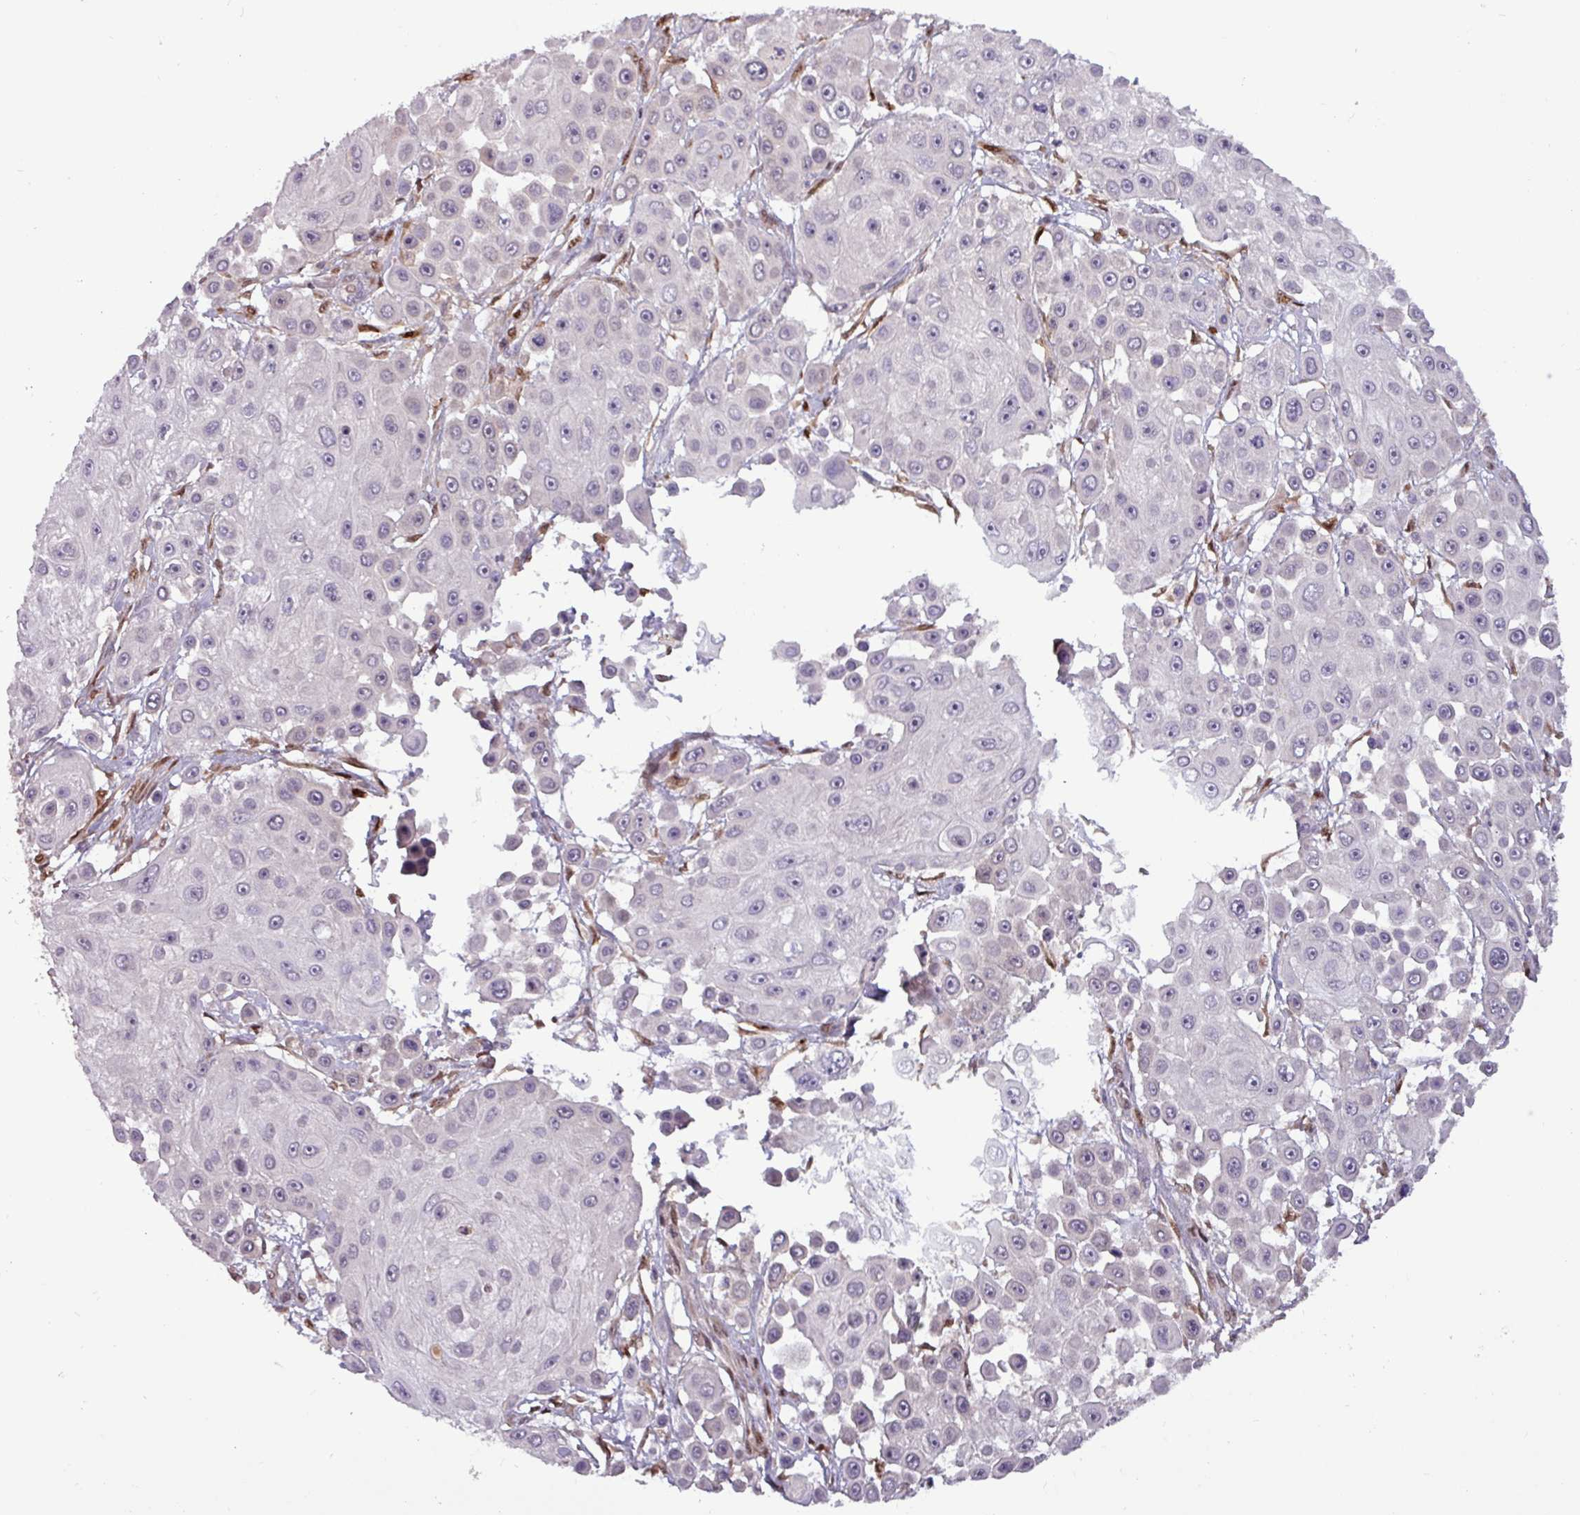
{"staining": {"intensity": "negative", "quantity": "none", "location": "none"}, "tissue": "skin cancer", "cell_type": "Tumor cells", "image_type": "cancer", "snomed": [{"axis": "morphology", "description": "Squamous cell carcinoma, NOS"}, {"axis": "topography", "description": "Skin"}], "caption": "Immunohistochemical staining of squamous cell carcinoma (skin) reveals no significant positivity in tumor cells.", "gene": "PRRX1", "patient": {"sex": "male", "age": 67}}